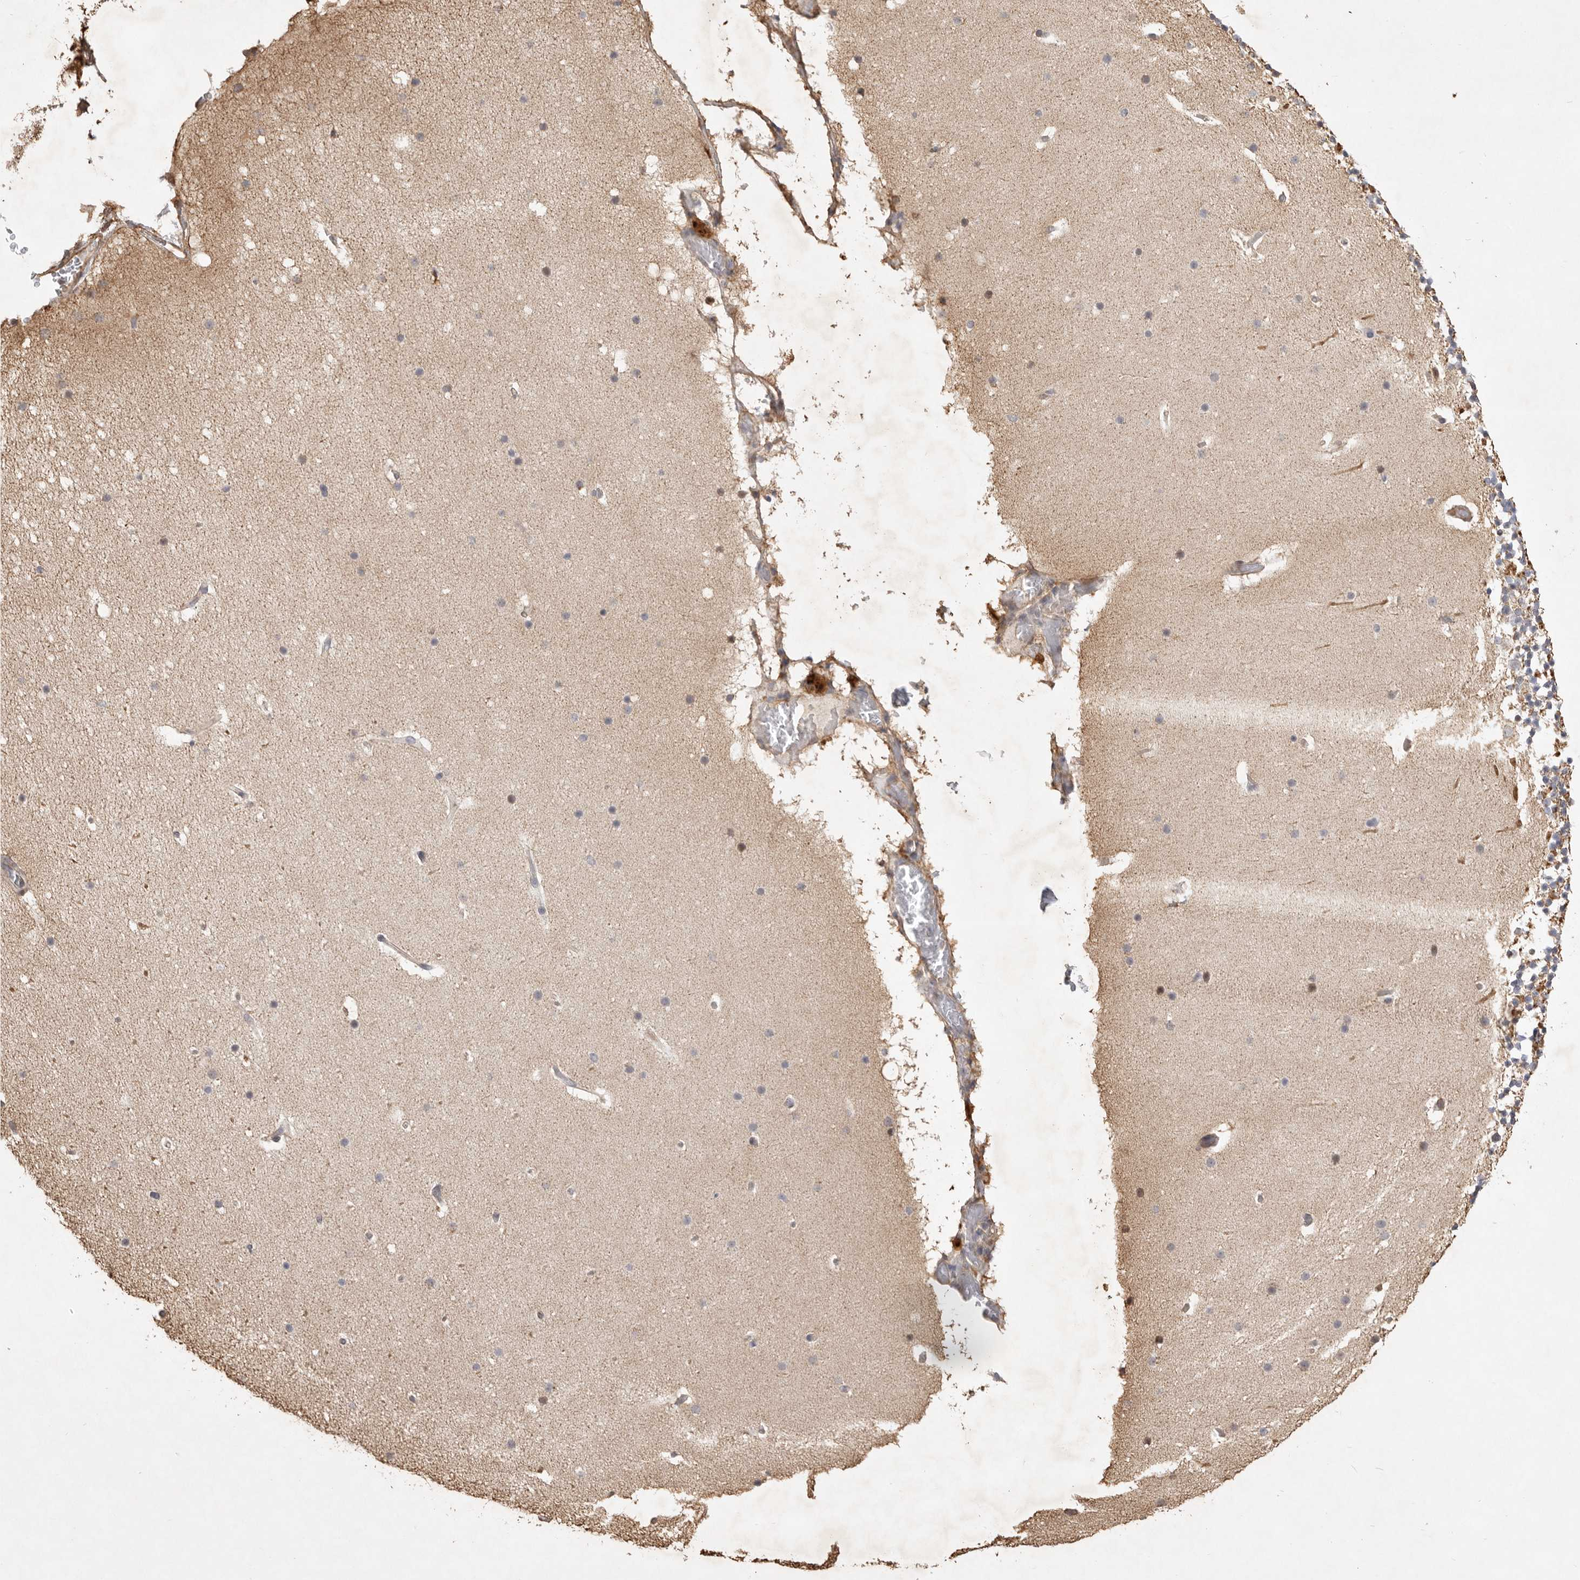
{"staining": {"intensity": "moderate", "quantity": "<25%", "location": "cytoplasmic/membranous"}, "tissue": "cerebellum", "cell_type": "Cells in granular layer", "image_type": "normal", "snomed": [{"axis": "morphology", "description": "Normal tissue, NOS"}, {"axis": "topography", "description": "Cerebellum"}], "caption": "Cerebellum stained with a brown dye exhibits moderate cytoplasmic/membranous positive staining in about <25% of cells in granular layer.", "gene": "DPH7", "patient": {"sex": "male", "age": 57}}